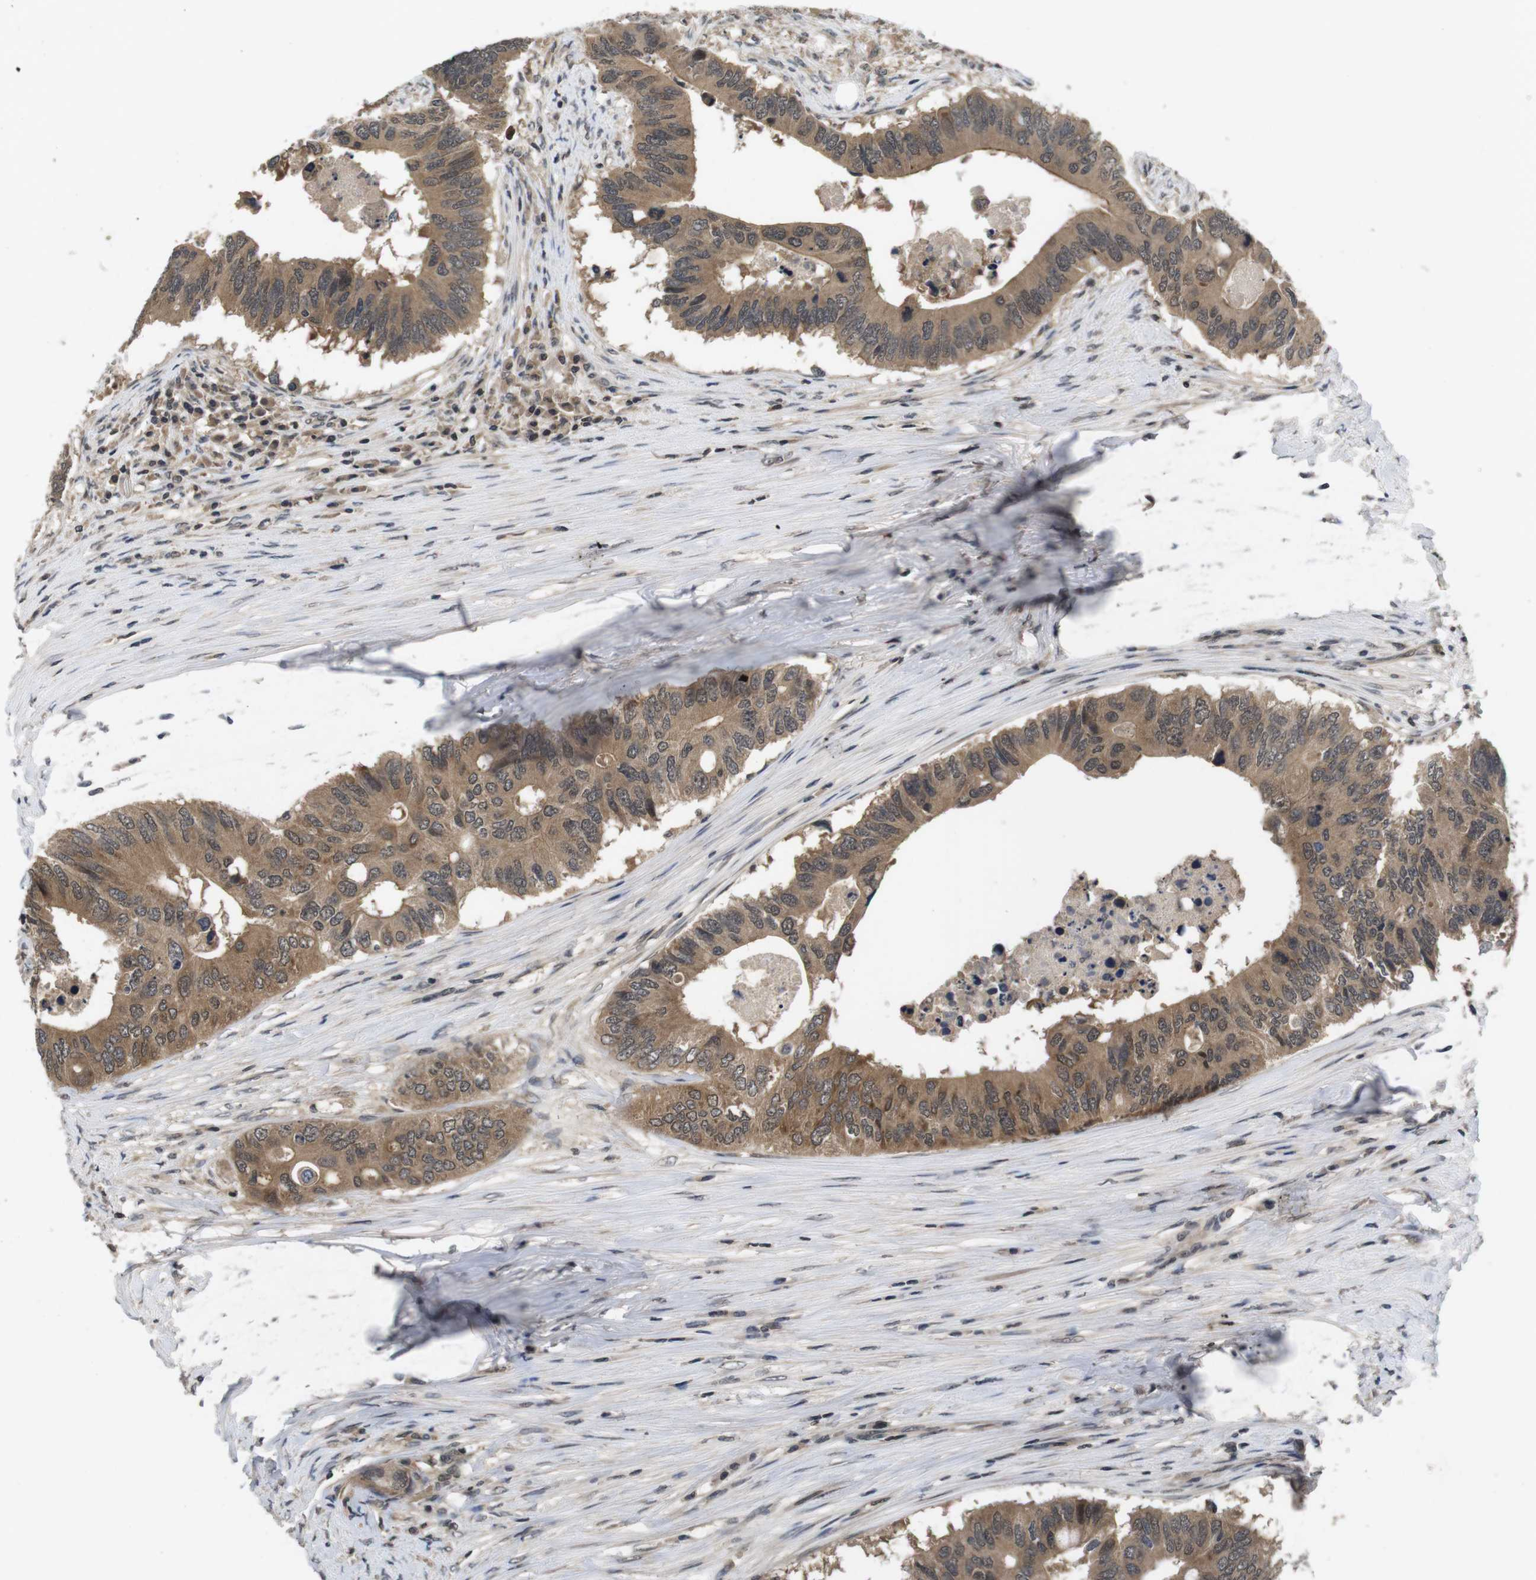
{"staining": {"intensity": "weak", "quantity": ">75%", "location": "cytoplasmic/membranous,nuclear"}, "tissue": "colorectal cancer", "cell_type": "Tumor cells", "image_type": "cancer", "snomed": [{"axis": "morphology", "description": "Adenocarcinoma, NOS"}, {"axis": "topography", "description": "Colon"}], "caption": "Colorectal cancer was stained to show a protein in brown. There is low levels of weak cytoplasmic/membranous and nuclear expression in approximately >75% of tumor cells.", "gene": "FADD", "patient": {"sex": "male", "age": 71}}